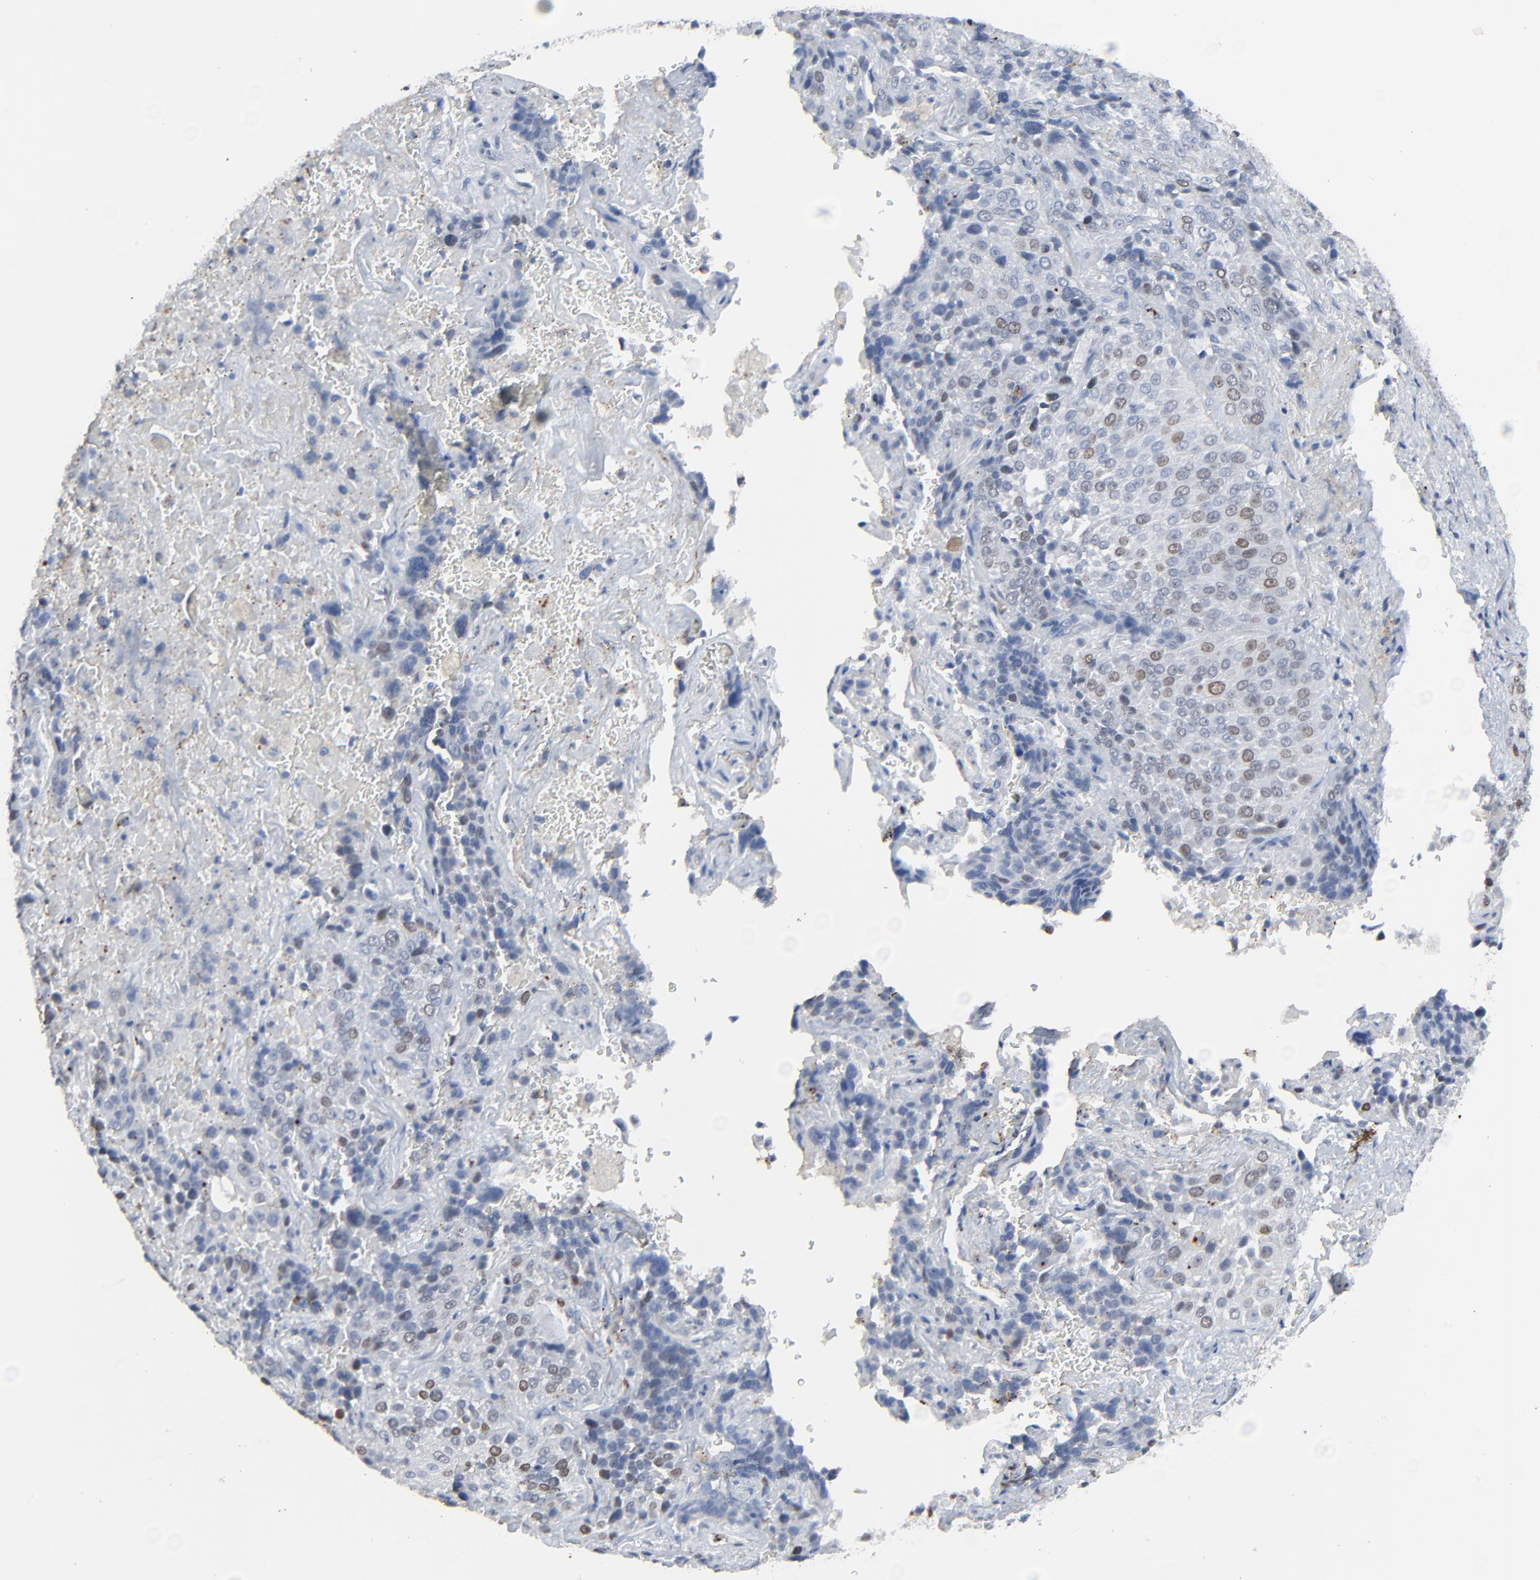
{"staining": {"intensity": "weak", "quantity": "25%-75%", "location": "nuclear"}, "tissue": "lung cancer", "cell_type": "Tumor cells", "image_type": "cancer", "snomed": [{"axis": "morphology", "description": "Squamous cell carcinoma, NOS"}, {"axis": "topography", "description": "Lung"}], "caption": "Brown immunohistochemical staining in human lung squamous cell carcinoma exhibits weak nuclear staining in approximately 25%-75% of tumor cells.", "gene": "BIRC3", "patient": {"sex": "male", "age": 54}}